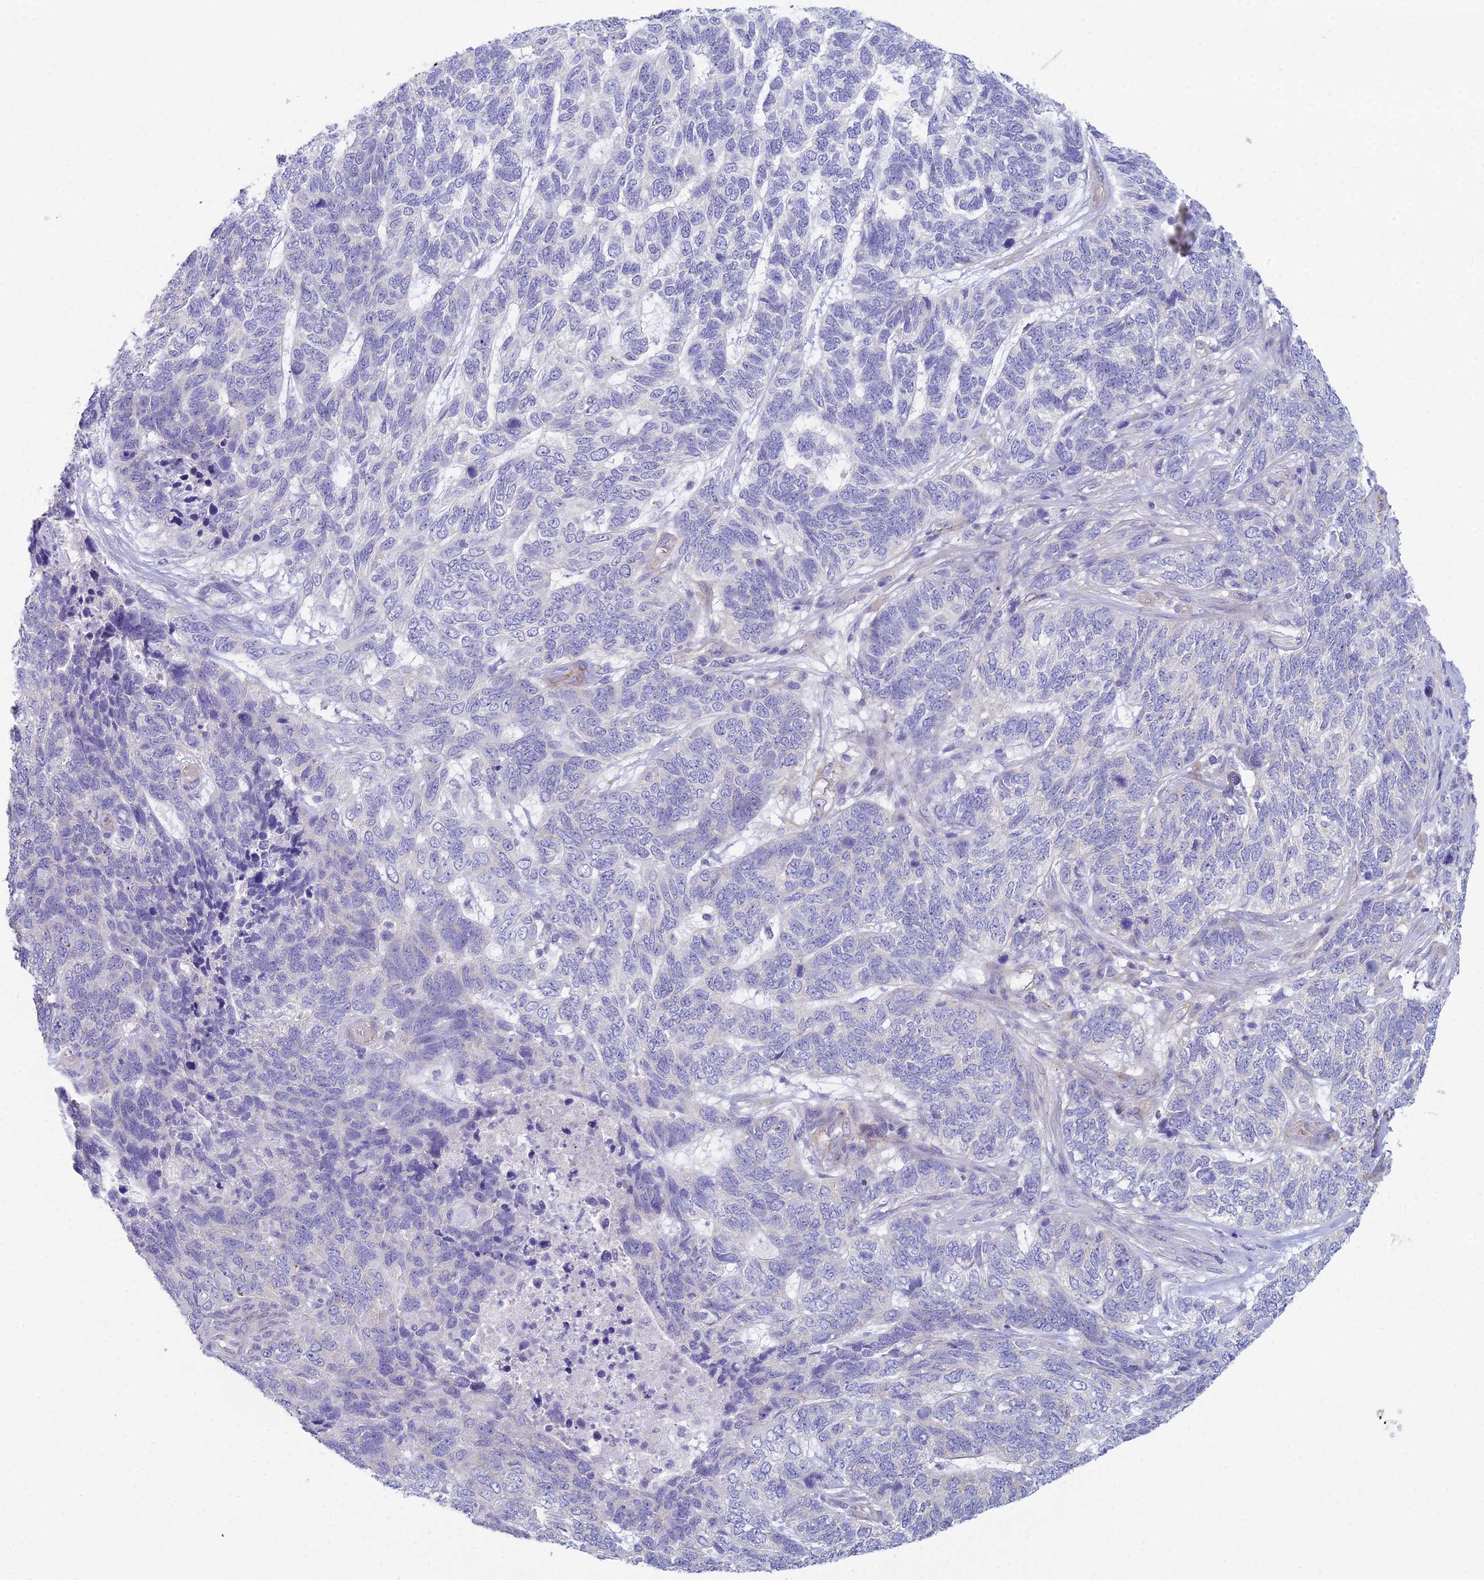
{"staining": {"intensity": "negative", "quantity": "none", "location": "none"}, "tissue": "skin cancer", "cell_type": "Tumor cells", "image_type": "cancer", "snomed": [{"axis": "morphology", "description": "Basal cell carcinoma"}, {"axis": "topography", "description": "Skin"}], "caption": "Histopathology image shows no protein staining in tumor cells of skin cancer (basal cell carcinoma) tissue.", "gene": "ZNF564", "patient": {"sex": "female", "age": 65}}